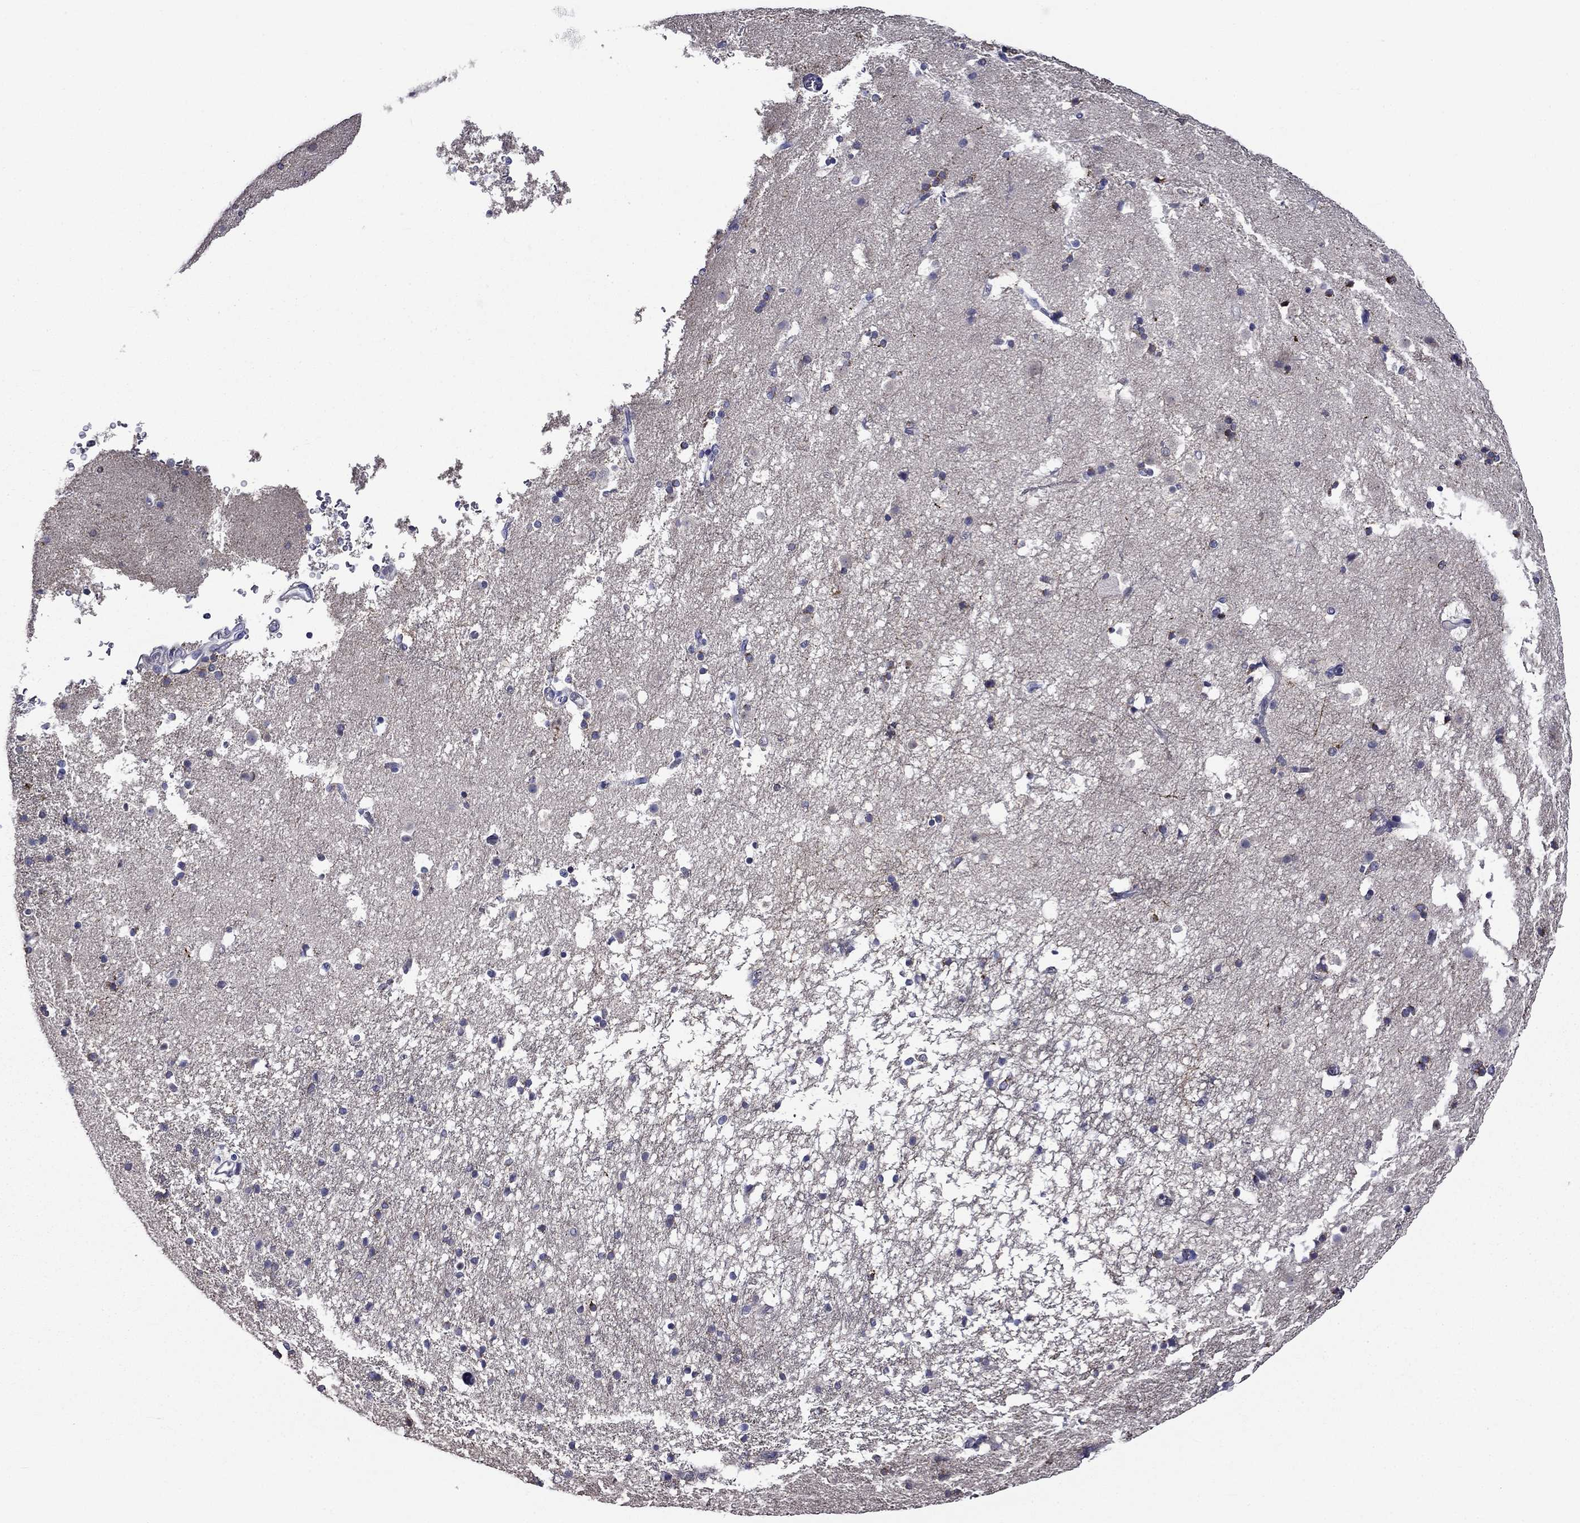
{"staining": {"intensity": "moderate", "quantity": "<25%", "location": "cytoplasmic/membranous"}, "tissue": "caudate", "cell_type": "Glial cells", "image_type": "normal", "snomed": [{"axis": "morphology", "description": "Normal tissue, NOS"}, {"axis": "topography", "description": "Lateral ventricle wall"}], "caption": "Immunohistochemical staining of unremarkable human caudate demonstrates low levels of moderate cytoplasmic/membranous expression in approximately <25% of glial cells. Using DAB (3,3'-diaminobenzidine) (brown) and hematoxylin (blue) stains, captured at high magnification using brightfield microscopy.", "gene": "CNDP1", "patient": {"sex": "female", "age": 71}}